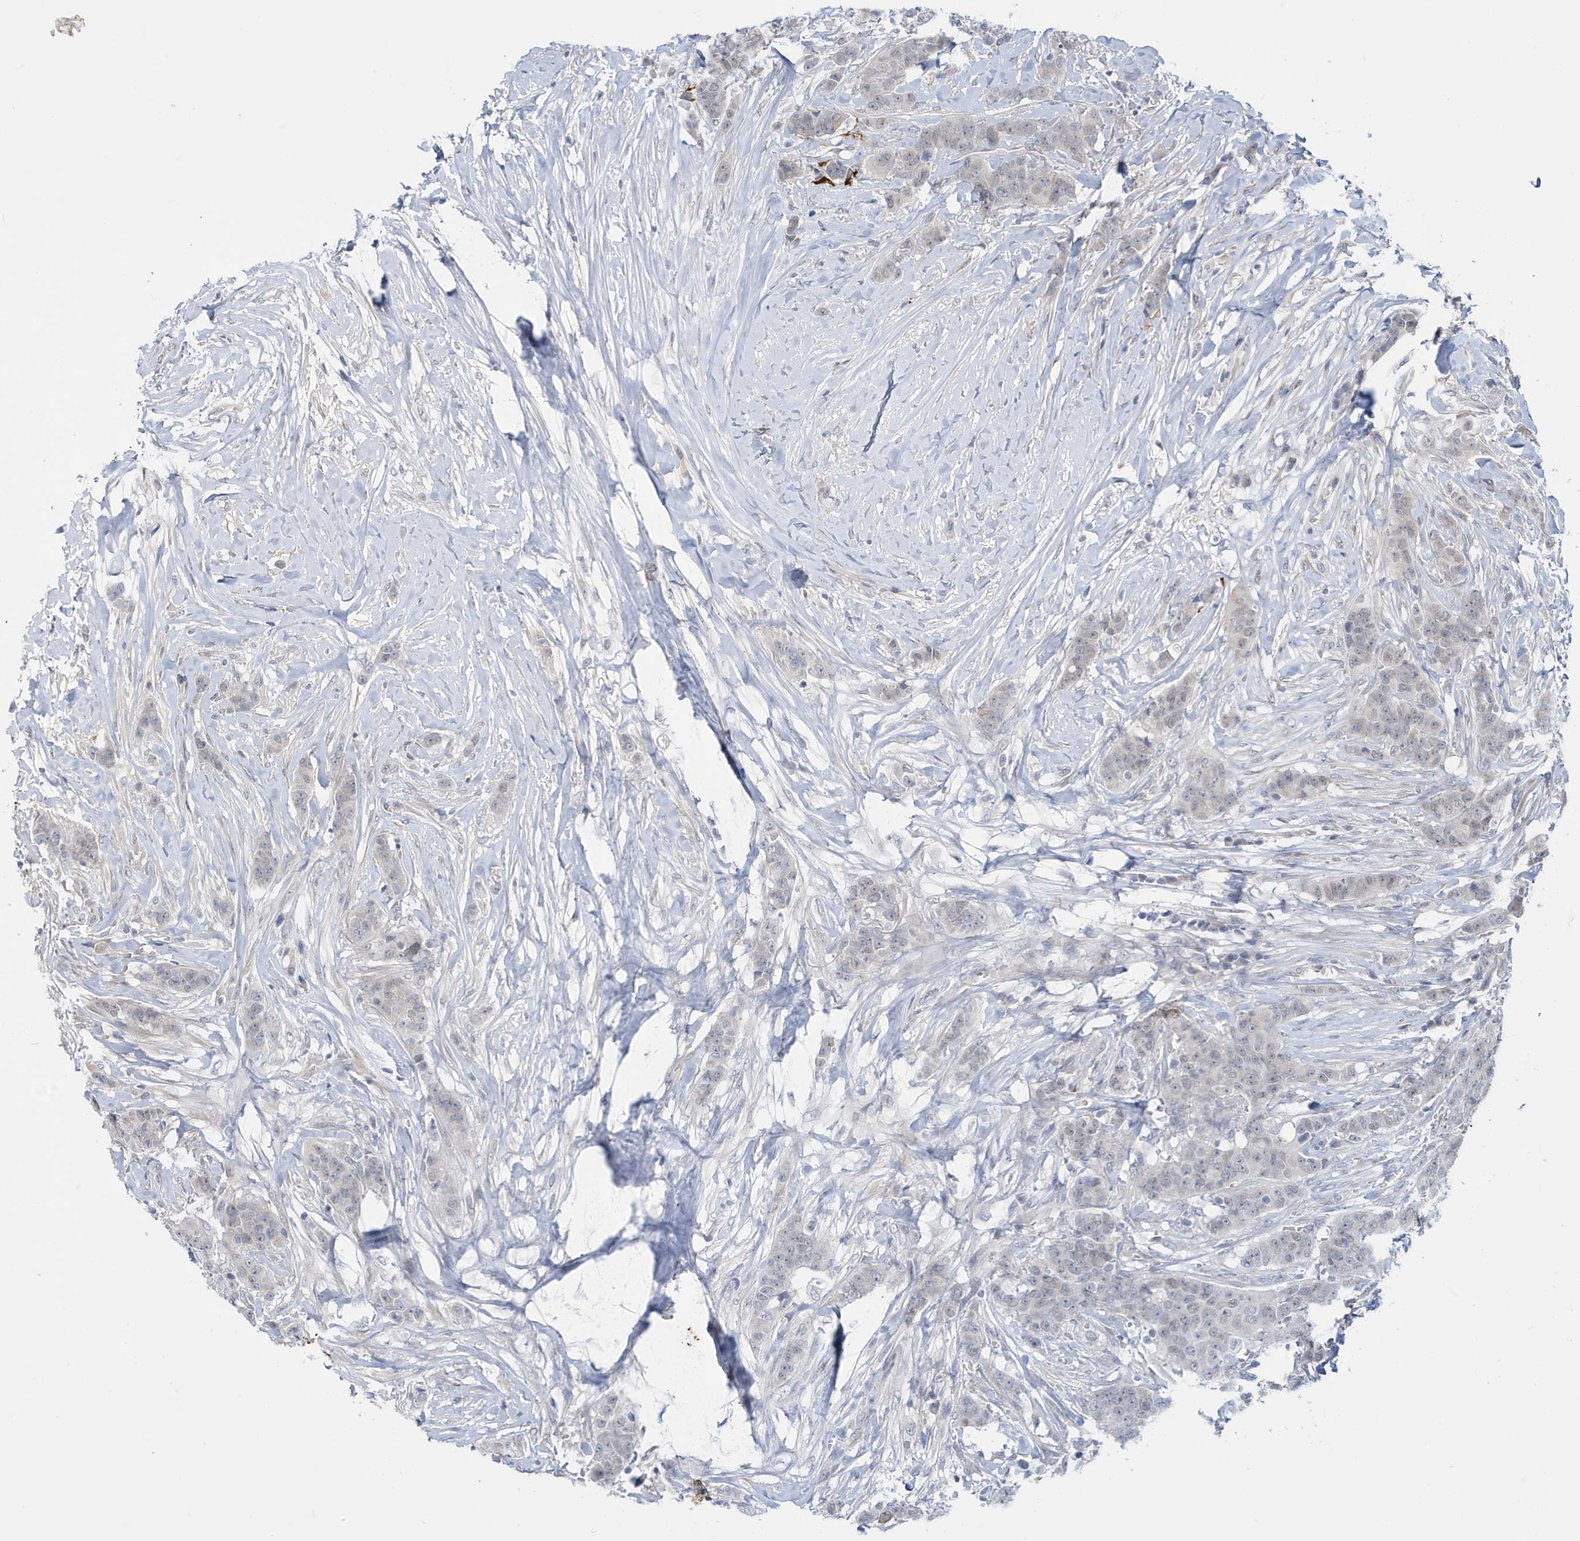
{"staining": {"intensity": "weak", "quantity": "<25%", "location": "nuclear"}, "tissue": "breast cancer", "cell_type": "Tumor cells", "image_type": "cancer", "snomed": [{"axis": "morphology", "description": "Duct carcinoma"}, {"axis": "topography", "description": "Breast"}], "caption": "DAB (3,3'-diaminobenzidine) immunohistochemical staining of human breast intraductal carcinoma reveals no significant expression in tumor cells.", "gene": "ZNF654", "patient": {"sex": "female", "age": 40}}